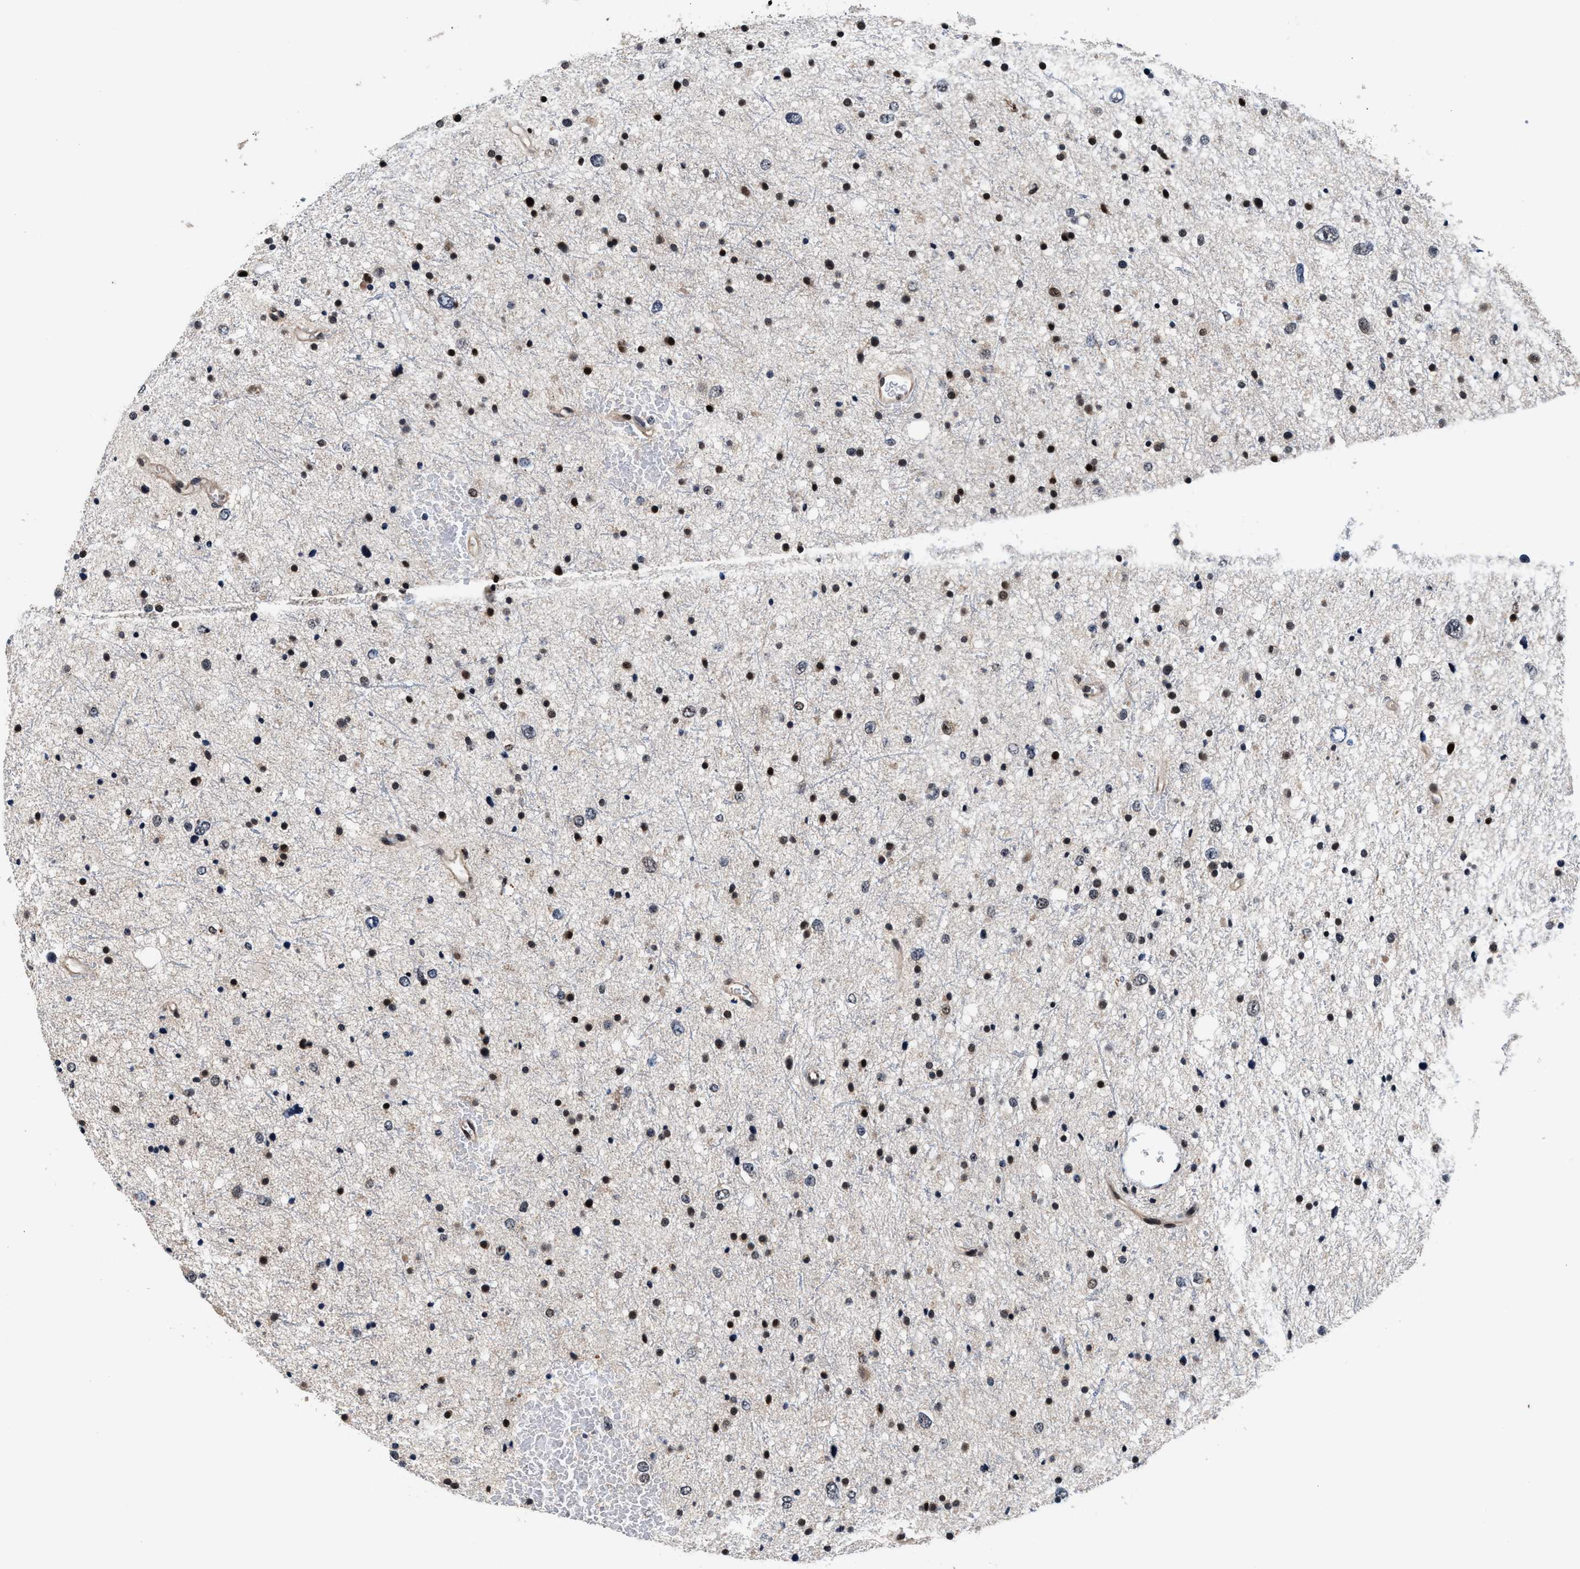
{"staining": {"intensity": "strong", "quantity": ">75%", "location": "nuclear"}, "tissue": "glioma", "cell_type": "Tumor cells", "image_type": "cancer", "snomed": [{"axis": "morphology", "description": "Glioma, malignant, Low grade"}, {"axis": "topography", "description": "Brain"}], "caption": "Low-grade glioma (malignant) stained for a protein (brown) exhibits strong nuclear positive positivity in about >75% of tumor cells.", "gene": "USP16", "patient": {"sex": "female", "age": 37}}